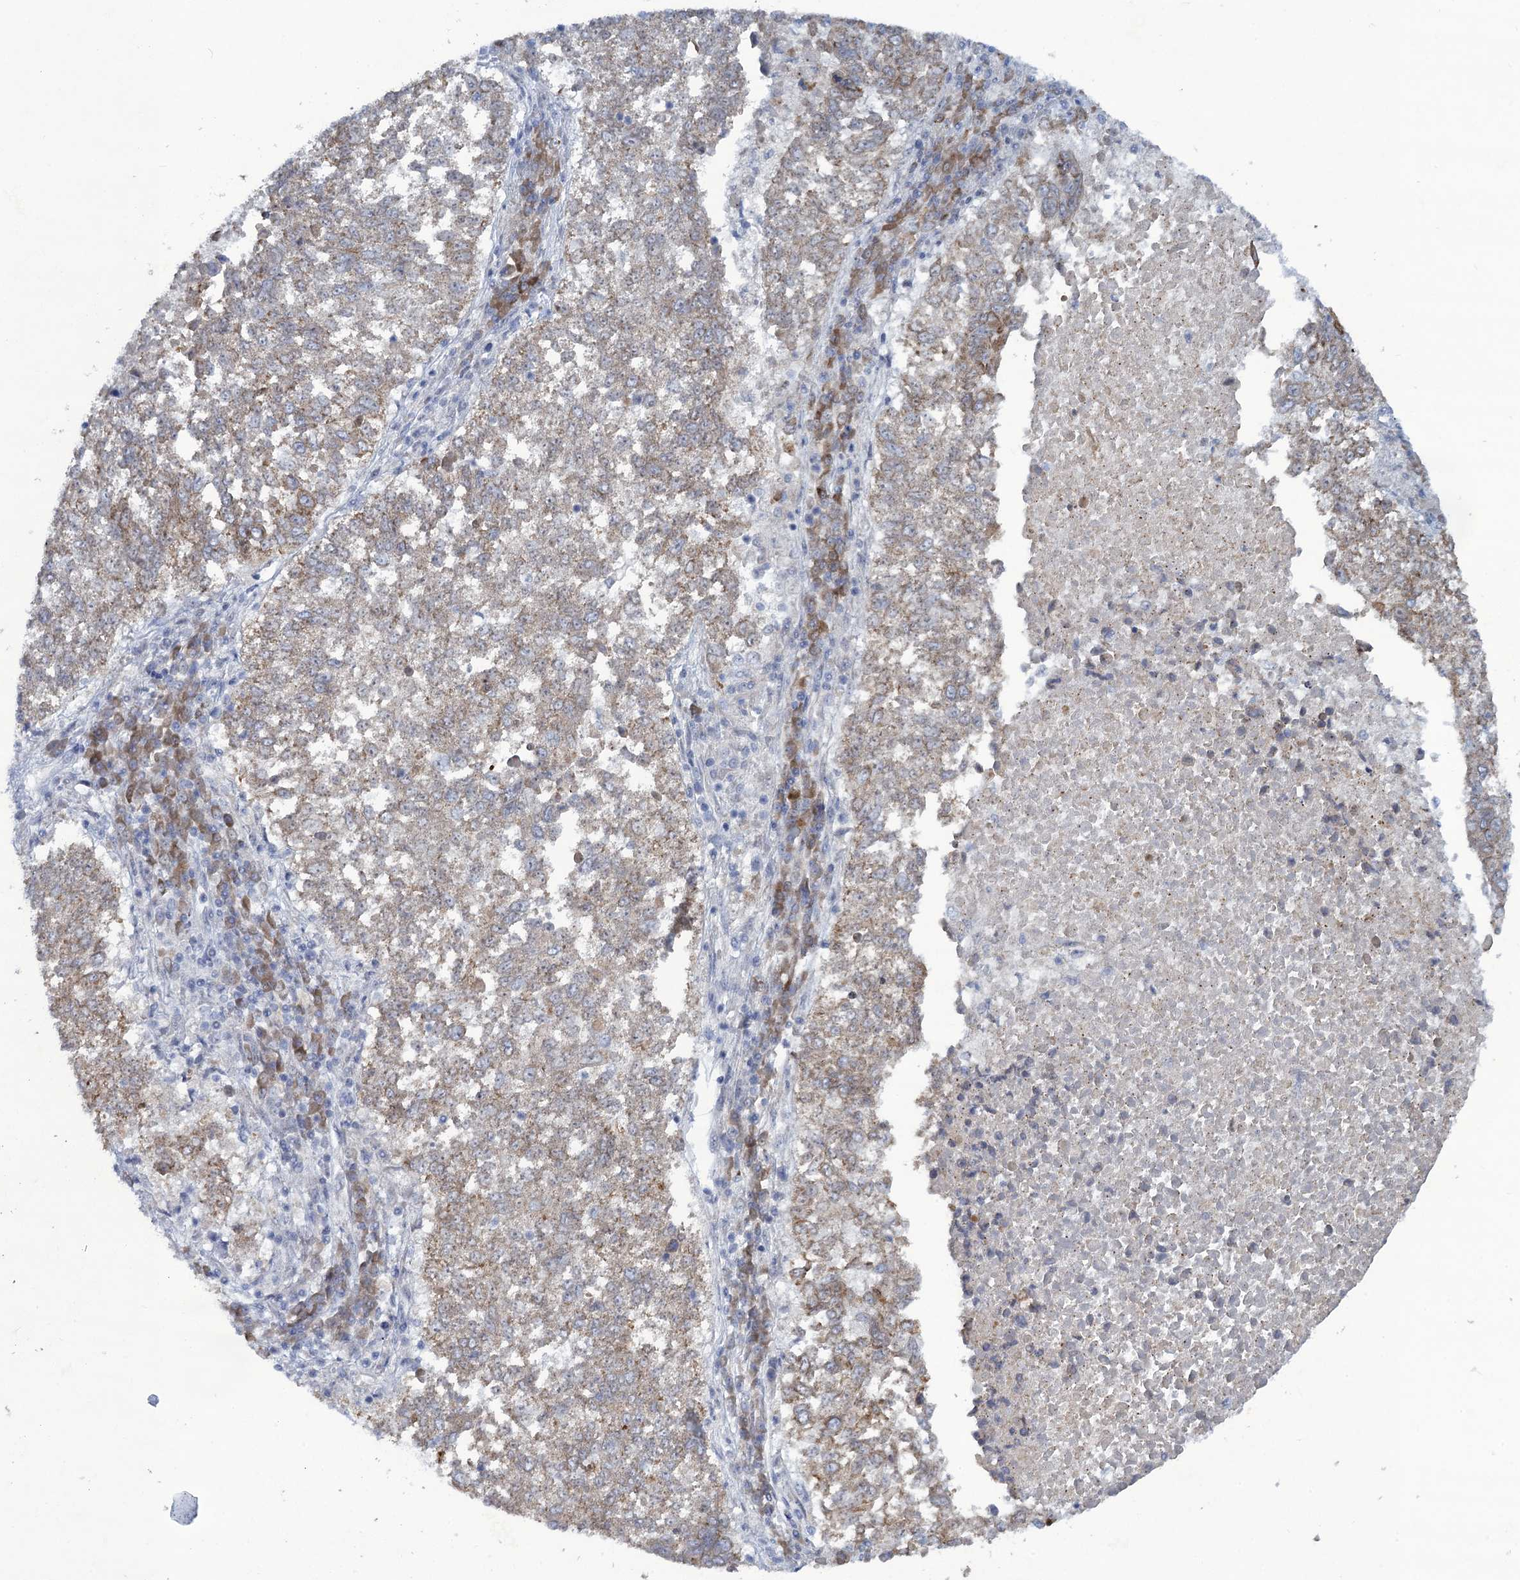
{"staining": {"intensity": "weak", "quantity": ">75%", "location": "cytoplasmic/membranous"}, "tissue": "lung cancer", "cell_type": "Tumor cells", "image_type": "cancer", "snomed": [{"axis": "morphology", "description": "Squamous cell carcinoma, NOS"}, {"axis": "topography", "description": "Lung"}], "caption": "The immunohistochemical stain highlights weak cytoplasmic/membranous staining in tumor cells of squamous cell carcinoma (lung) tissue. (IHC, brightfield microscopy, high magnification).", "gene": "QPCTL", "patient": {"sex": "male", "age": 73}}